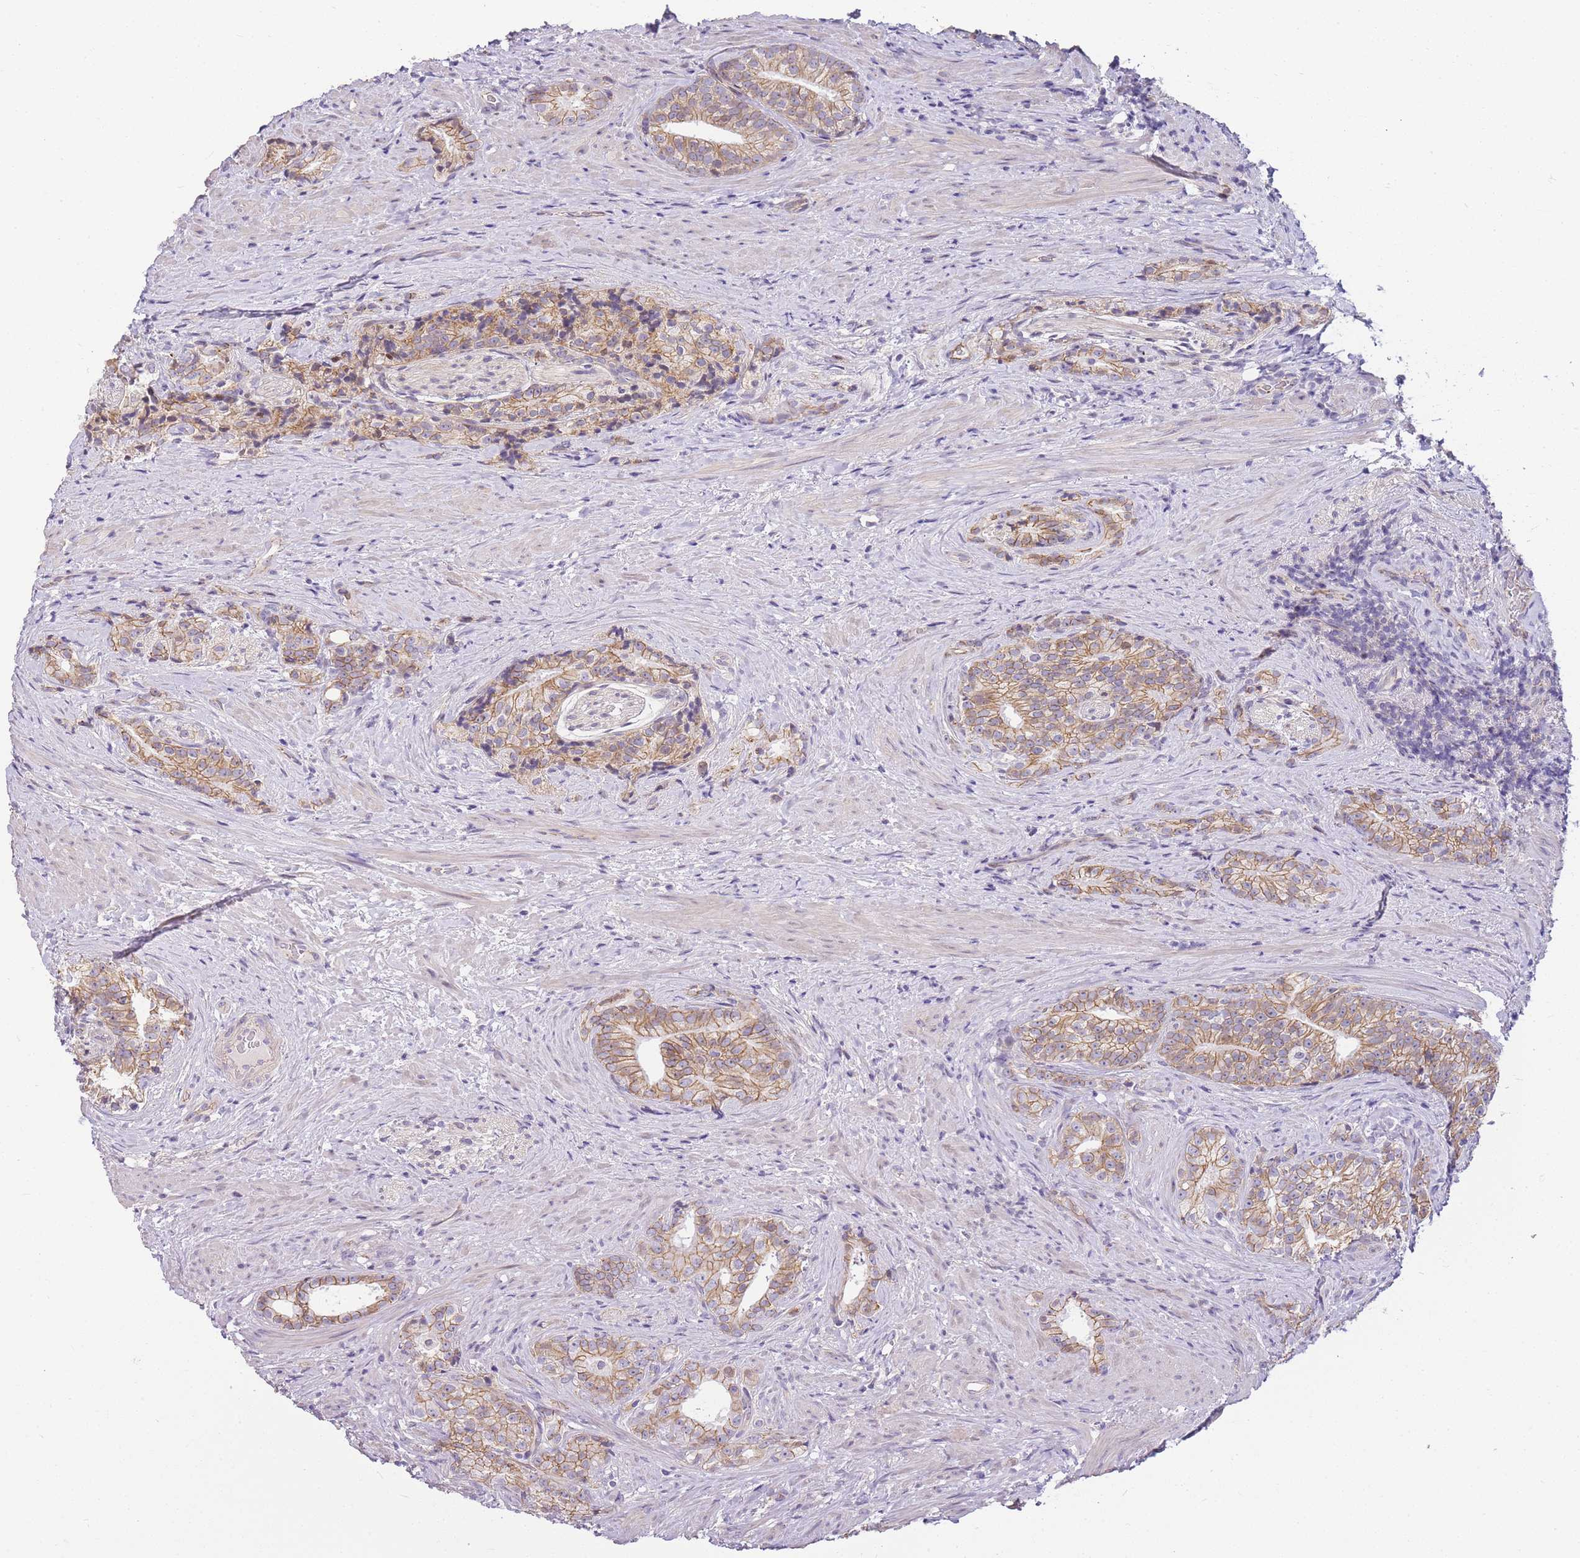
{"staining": {"intensity": "moderate", "quantity": ">75%", "location": "cytoplasmic/membranous"}, "tissue": "prostate cancer", "cell_type": "Tumor cells", "image_type": "cancer", "snomed": [{"axis": "morphology", "description": "Adenocarcinoma, Low grade"}, {"axis": "topography", "description": "Prostate"}], "caption": "Protein staining of low-grade adenocarcinoma (prostate) tissue displays moderate cytoplasmic/membranous positivity in approximately >75% of tumor cells.", "gene": "CLBA1", "patient": {"sex": "male", "age": 71}}